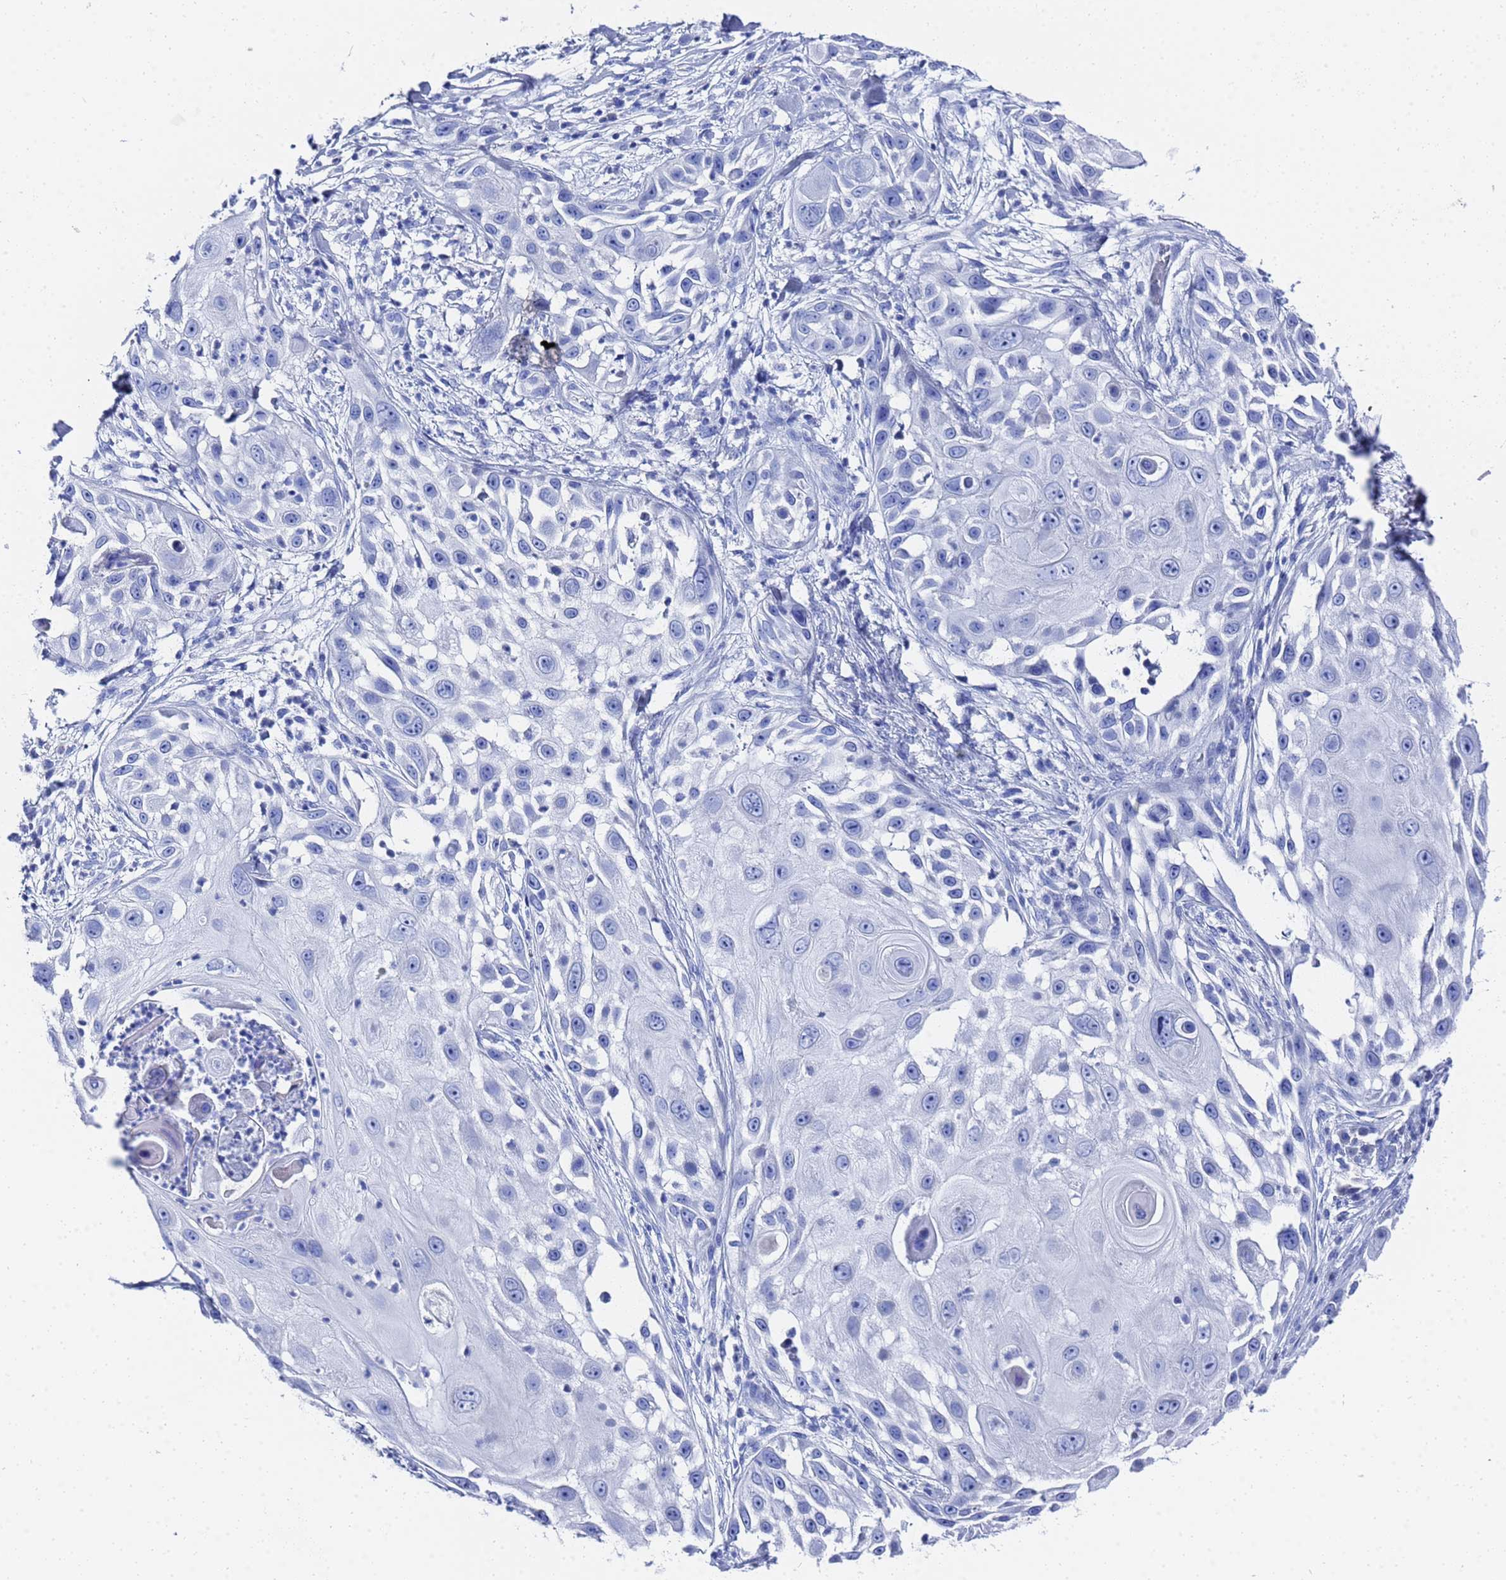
{"staining": {"intensity": "negative", "quantity": "none", "location": "none"}, "tissue": "skin cancer", "cell_type": "Tumor cells", "image_type": "cancer", "snomed": [{"axis": "morphology", "description": "Squamous cell carcinoma, NOS"}, {"axis": "topography", "description": "Skin"}], "caption": "Skin cancer (squamous cell carcinoma) was stained to show a protein in brown. There is no significant positivity in tumor cells.", "gene": "GGT1", "patient": {"sex": "female", "age": 44}}